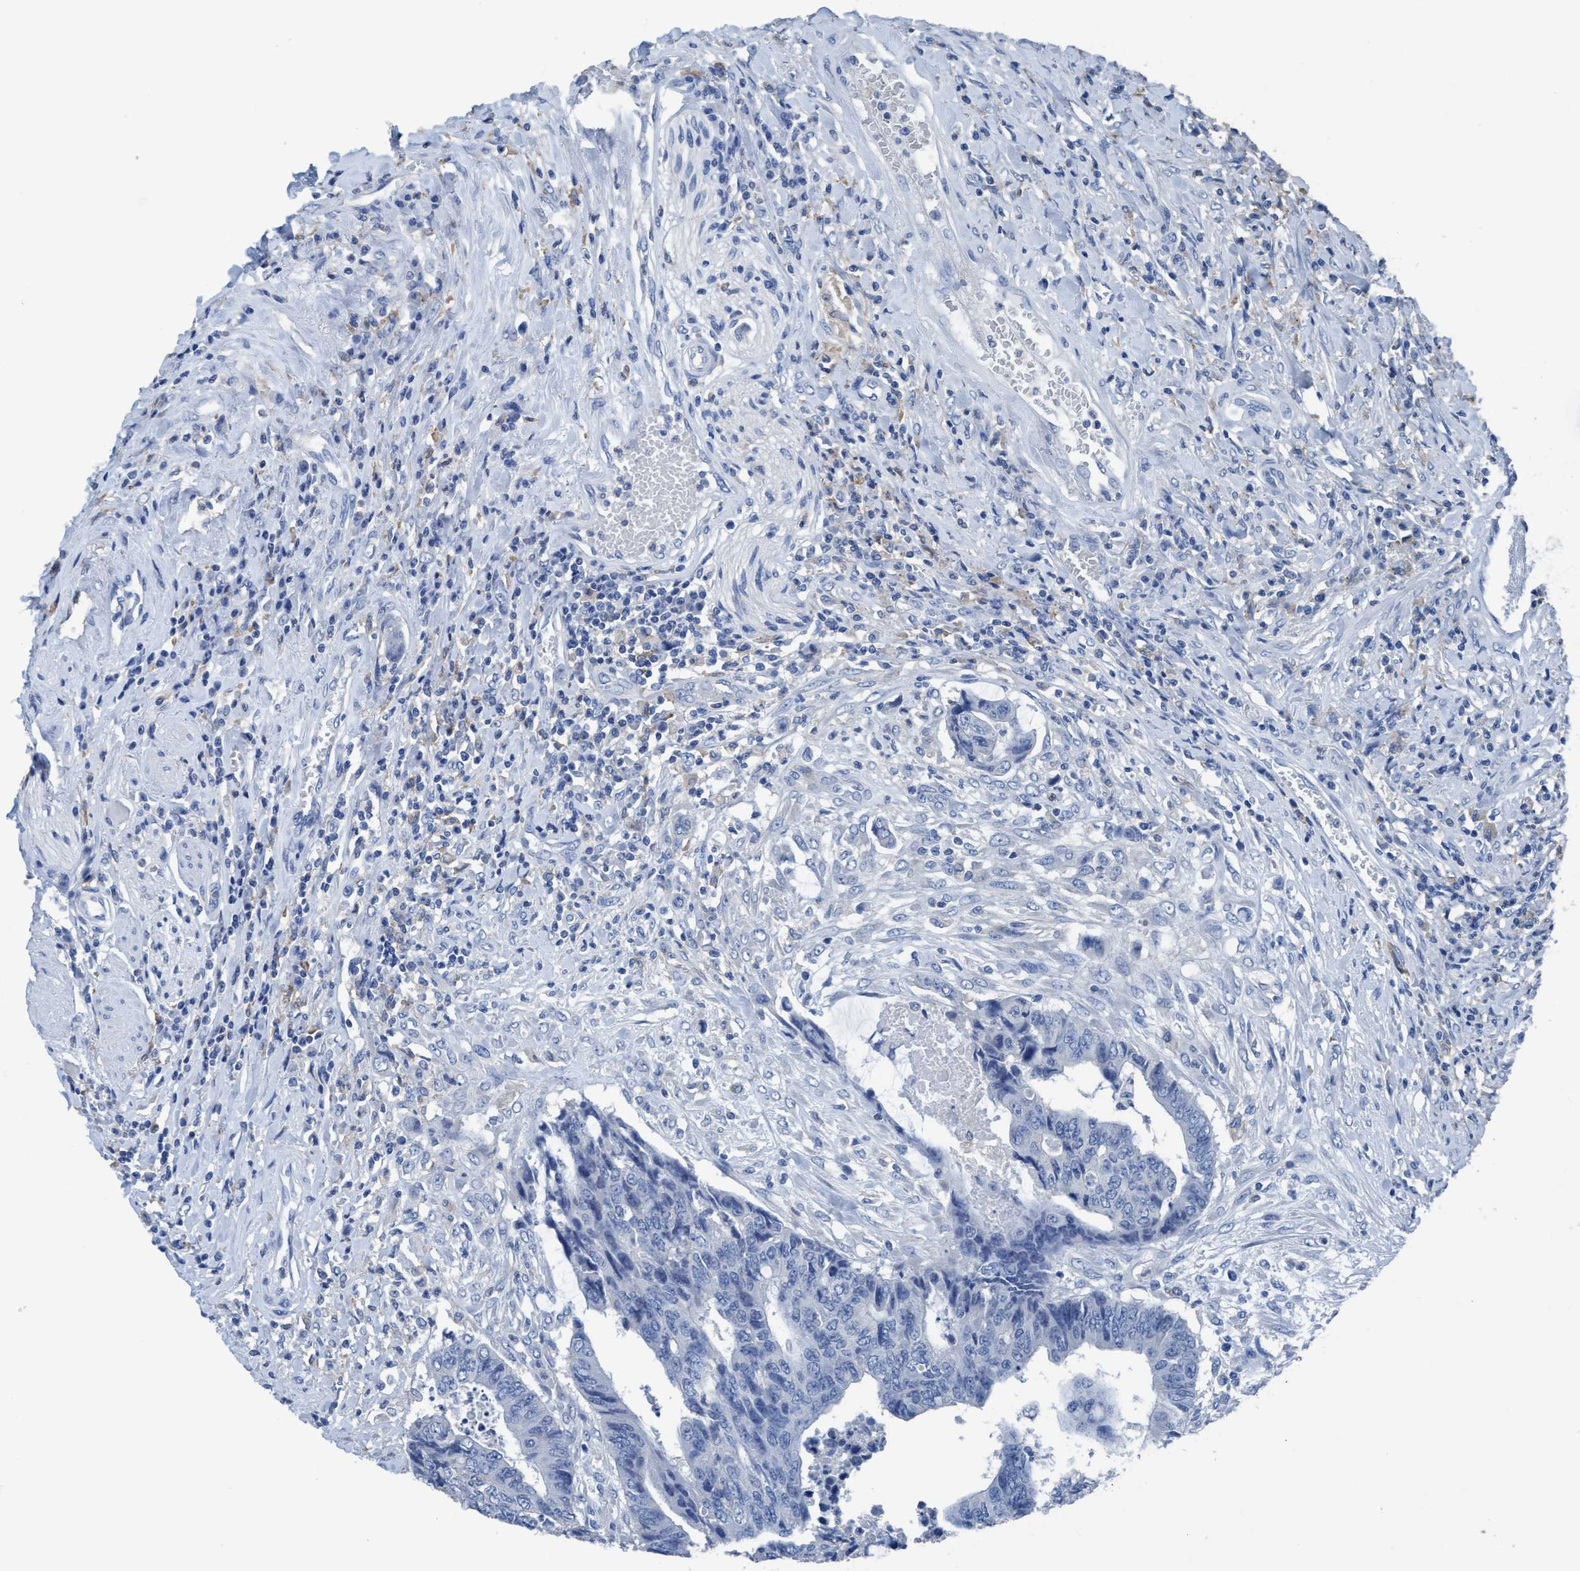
{"staining": {"intensity": "negative", "quantity": "none", "location": "none"}, "tissue": "colorectal cancer", "cell_type": "Tumor cells", "image_type": "cancer", "snomed": [{"axis": "morphology", "description": "Adenocarcinoma, NOS"}, {"axis": "topography", "description": "Rectum"}], "caption": "The micrograph exhibits no staining of tumor cells in colorectal cancer (adenocarcinoma). (Stains: DAB IHC with hematoxylin counter stain, Microscopy: brightfield microscopy at high magnification).", "gene": "DNAI1", "patient": {"sex": "male", "age": 72}}